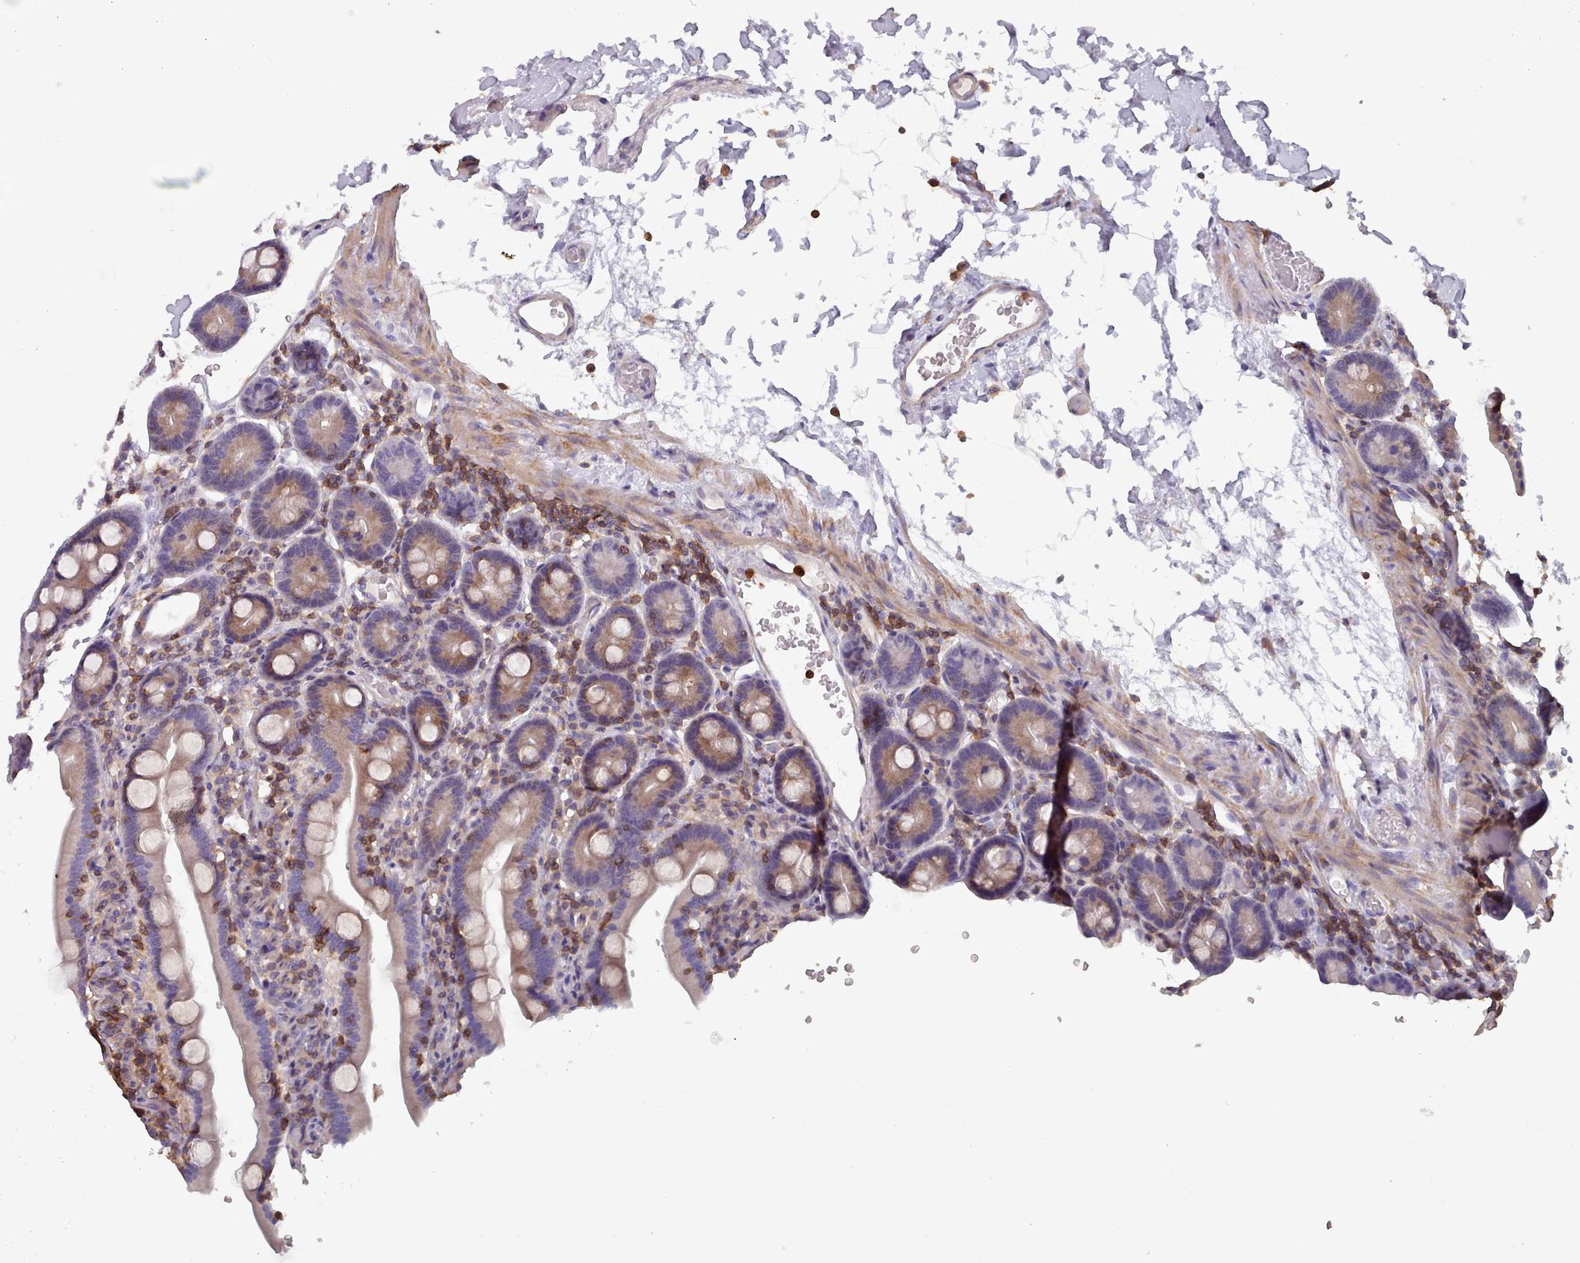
{"staining": {"intensity": "weak", "quantity": "25%-75%", "location": "cytoplasmic/membranous"}, "tissue": "duodenum", "cell_type": "Glandular cells", "image_type": "normal", "snomed": [{"axis": "morphology", "description": "Normal tissue, NOS"}, {"axis": "topography", "description": "Duodenum"}], "caption": "The photomicrograph displays immunohistochemical staining of benign duodenum. There is weak cytoplasmic/membranous positivity is seen in approximately 25%-75% of glandular cells. (DAB (3,3'-diaminobenzidine) IHC, brown staining for protein, blue staining for nuclei).", "gene": "RAC1", "patient": {"sex": "male", "age": 55}}